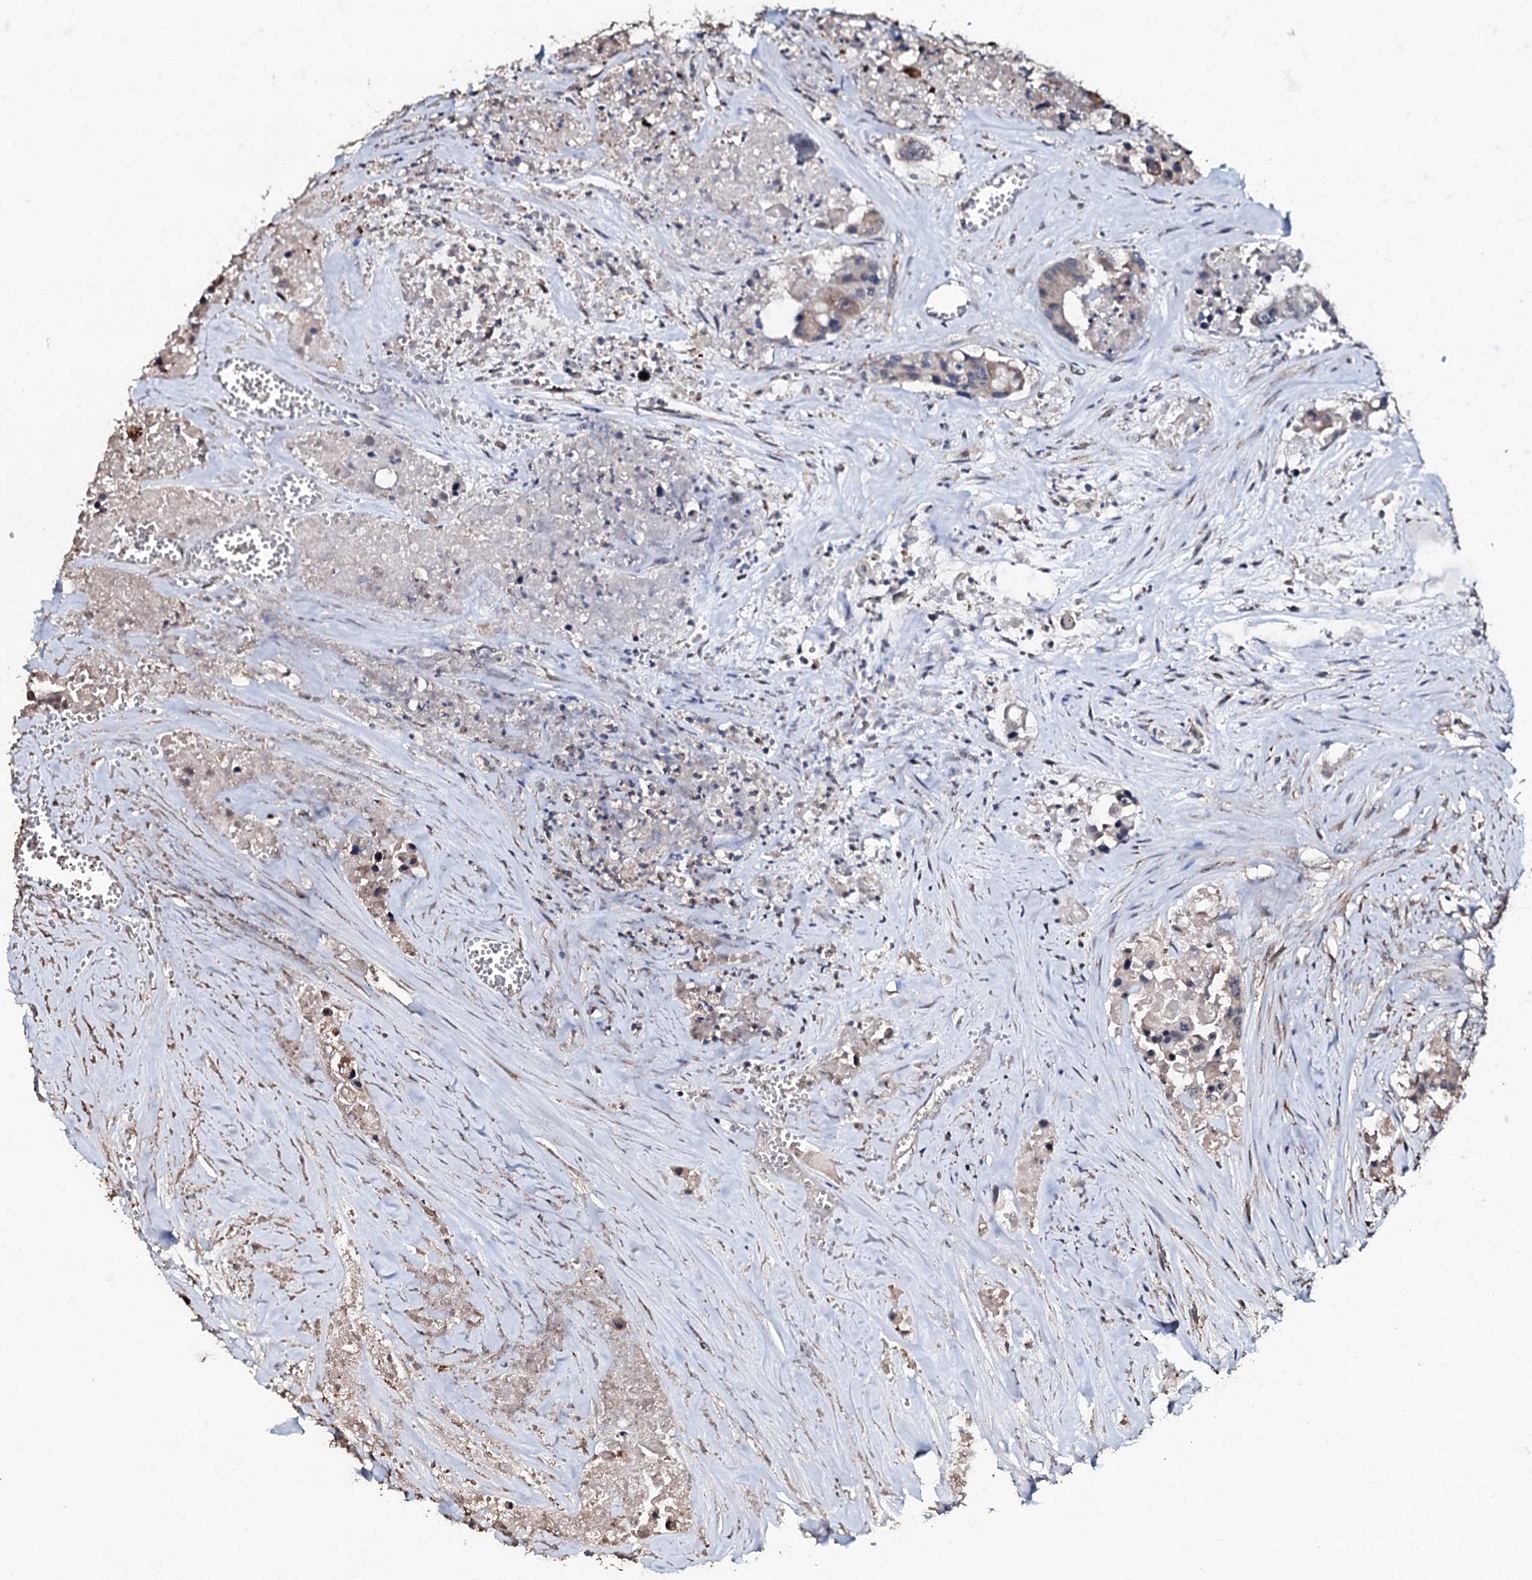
{"staining": {"intensity": "negative", "quantity": "none", "location": "none"}, "tissue": "colorectal cancer", "cell_type": "Tumor cells", "image_type": "cancer", "snomed": [{"axis": "morphology", "description": "Adenocarcinoma, NOS"}, {"axis": "topography", "description": "Colon"}], "caption": "Immunohistochemistry of human colorectal cancer (adenocarcinoma) demonstrates no staining in tumor cells.", "gene": "SUPT7L", "patient": {"sex": "male", "age": 77}}